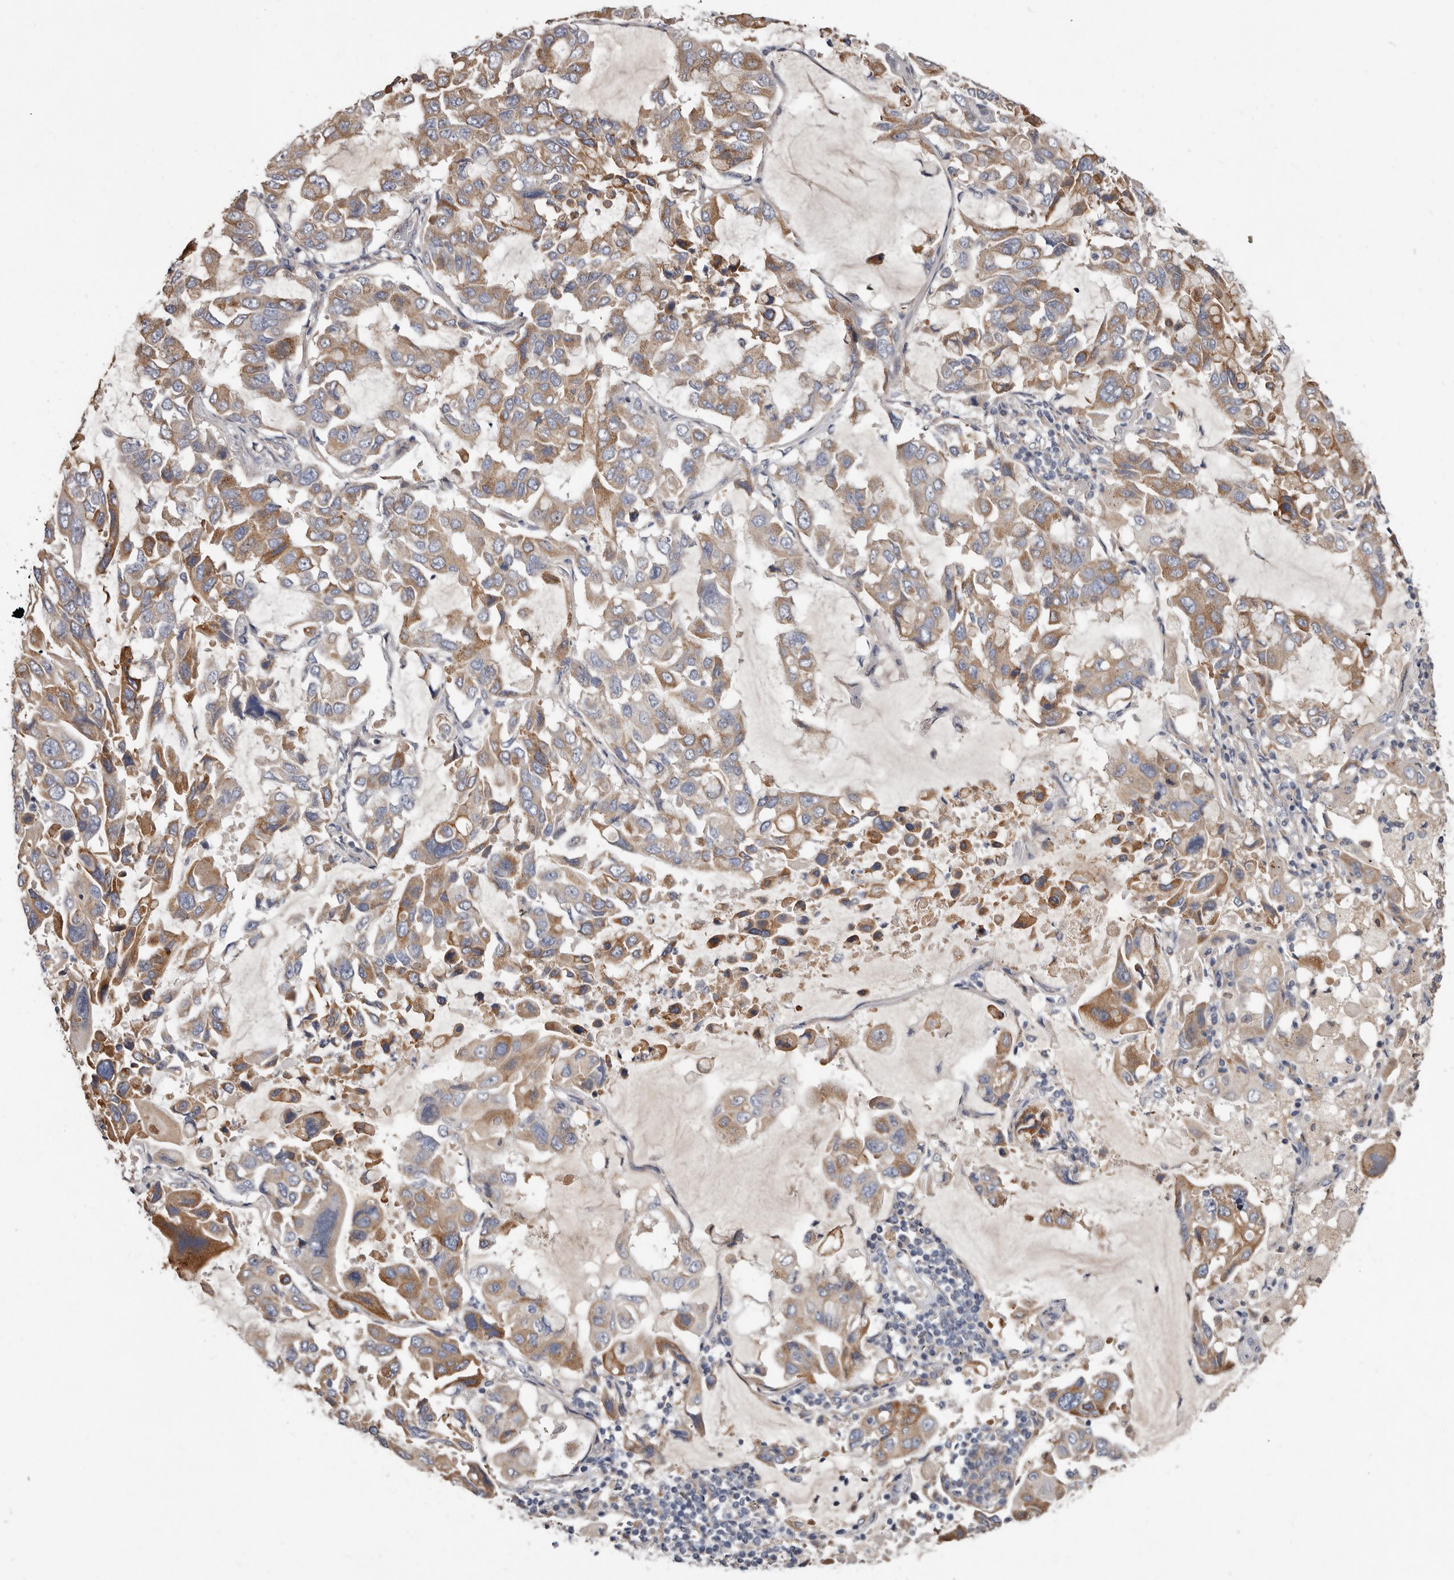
{"staining": {"intensity": "moderate", "quantity": ">75%", "location": "cytoplasmic/membranous"}, "tissue": "lung cancer", "cell_type": "Tumor cells", "image_type": "cancer", "snomed": [{"axis": "morphology", "description": "Adenocarcinoma, NOS"}, {"axis": "topography", "description": "Lung"}], "caption": "This image displays immunohistochemistry staining of lung adenocarcinoma, with medium moderate cytoplasmic/membranous positivity in approximately >75% of tumor cells.", "gene": "ASIC5", "patient": {"sex": "male", "age": 64}}